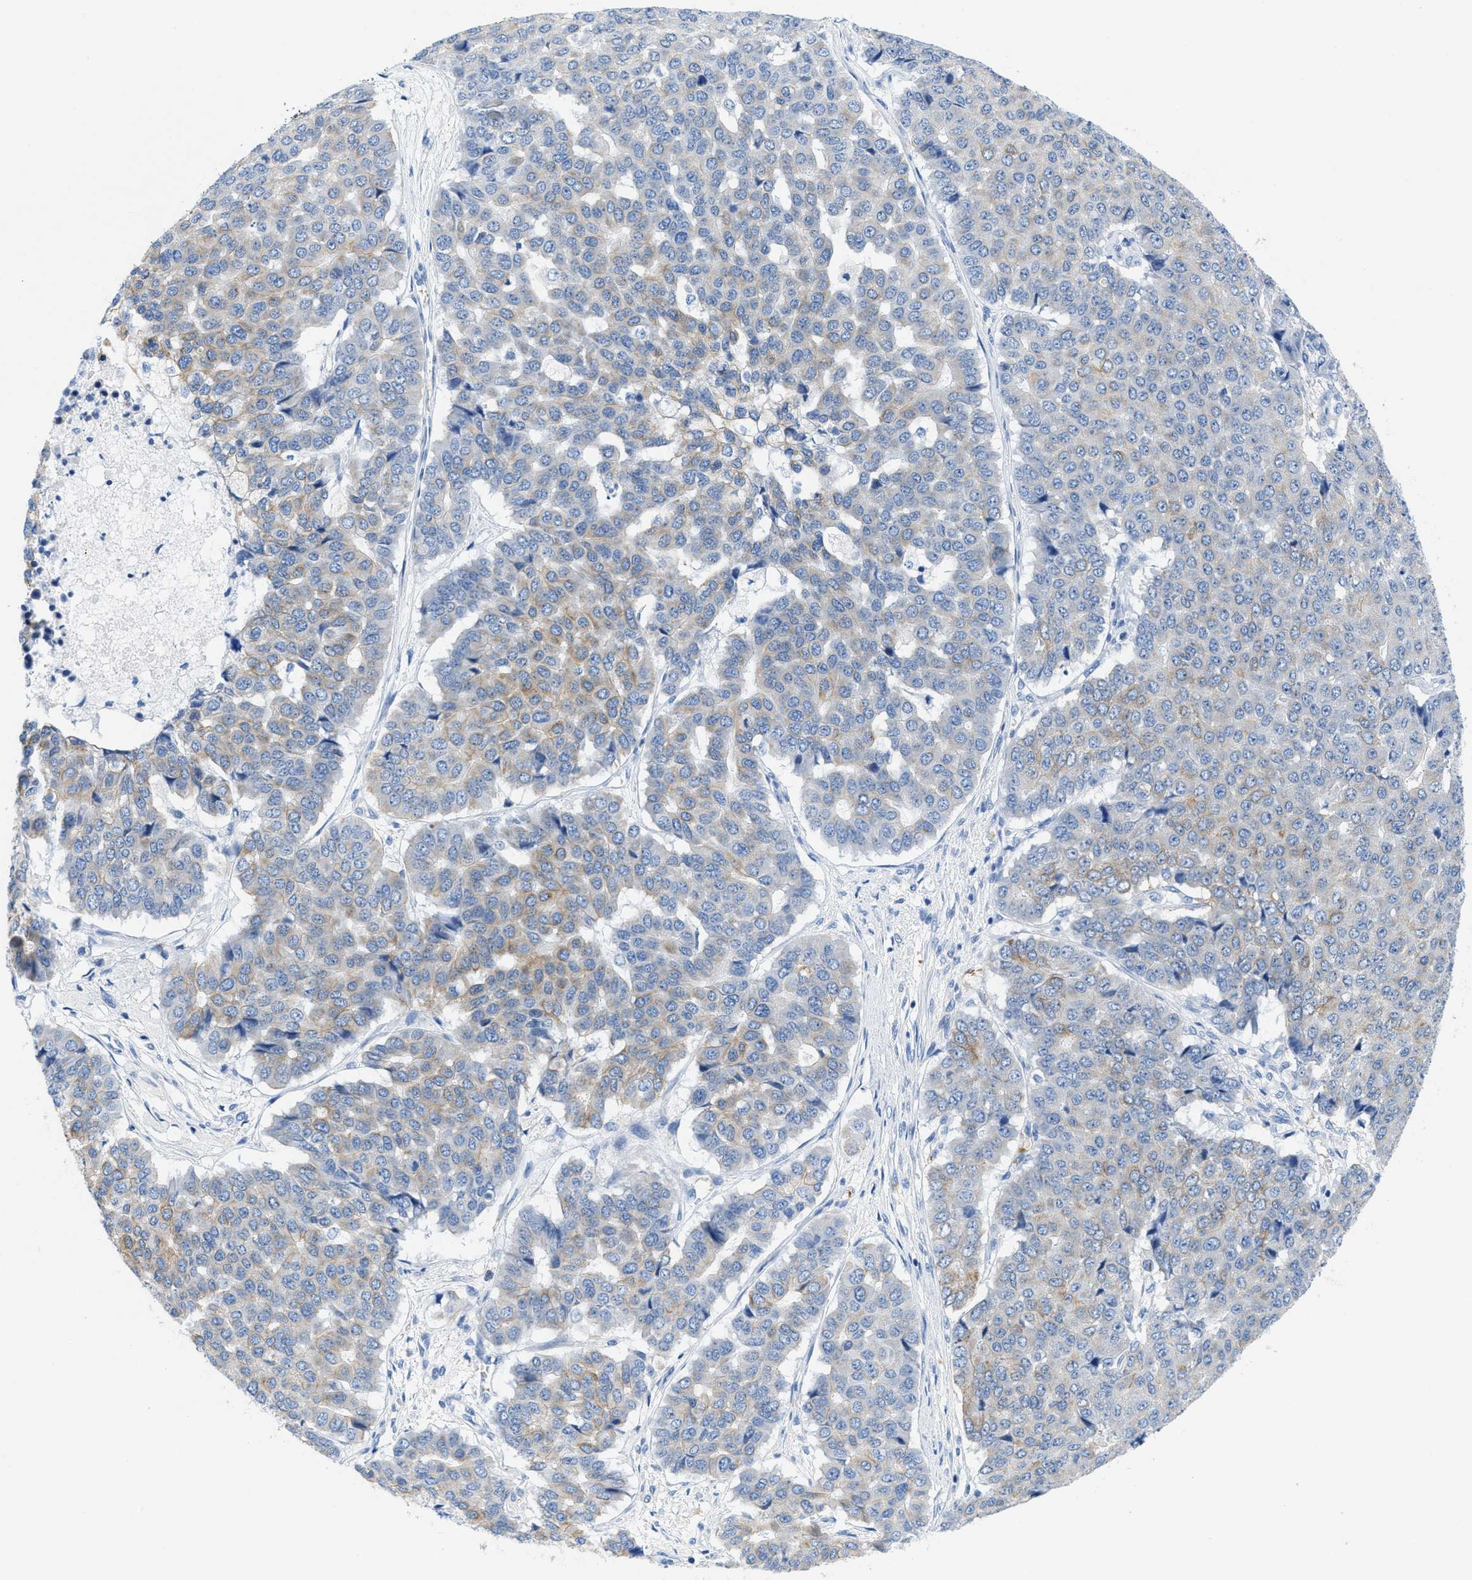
{"staining": {"intensity": "weak", "quantity": "25%-75%", "location": "cytoplasmic/membranous"}, "tissue": "pancreatic cancer", "cell_type": "Tumor cells", "image_type": "cancer", "snomed": [{"axis": "morphology", "description": "Adenocarcinoma, NOS"}, {"axis": "topography", "description": "Pancreas"}], "caption": "A low amount of weak cytoplasmic/membranous positivity is present in approximately 25%-75% of tumor cells in pancreatic cancer (adenocarcinoma) tissue. Nuclei are stained in blue.", "gene": "BPGM", "patient": {"sex": "male", "age": 50}}